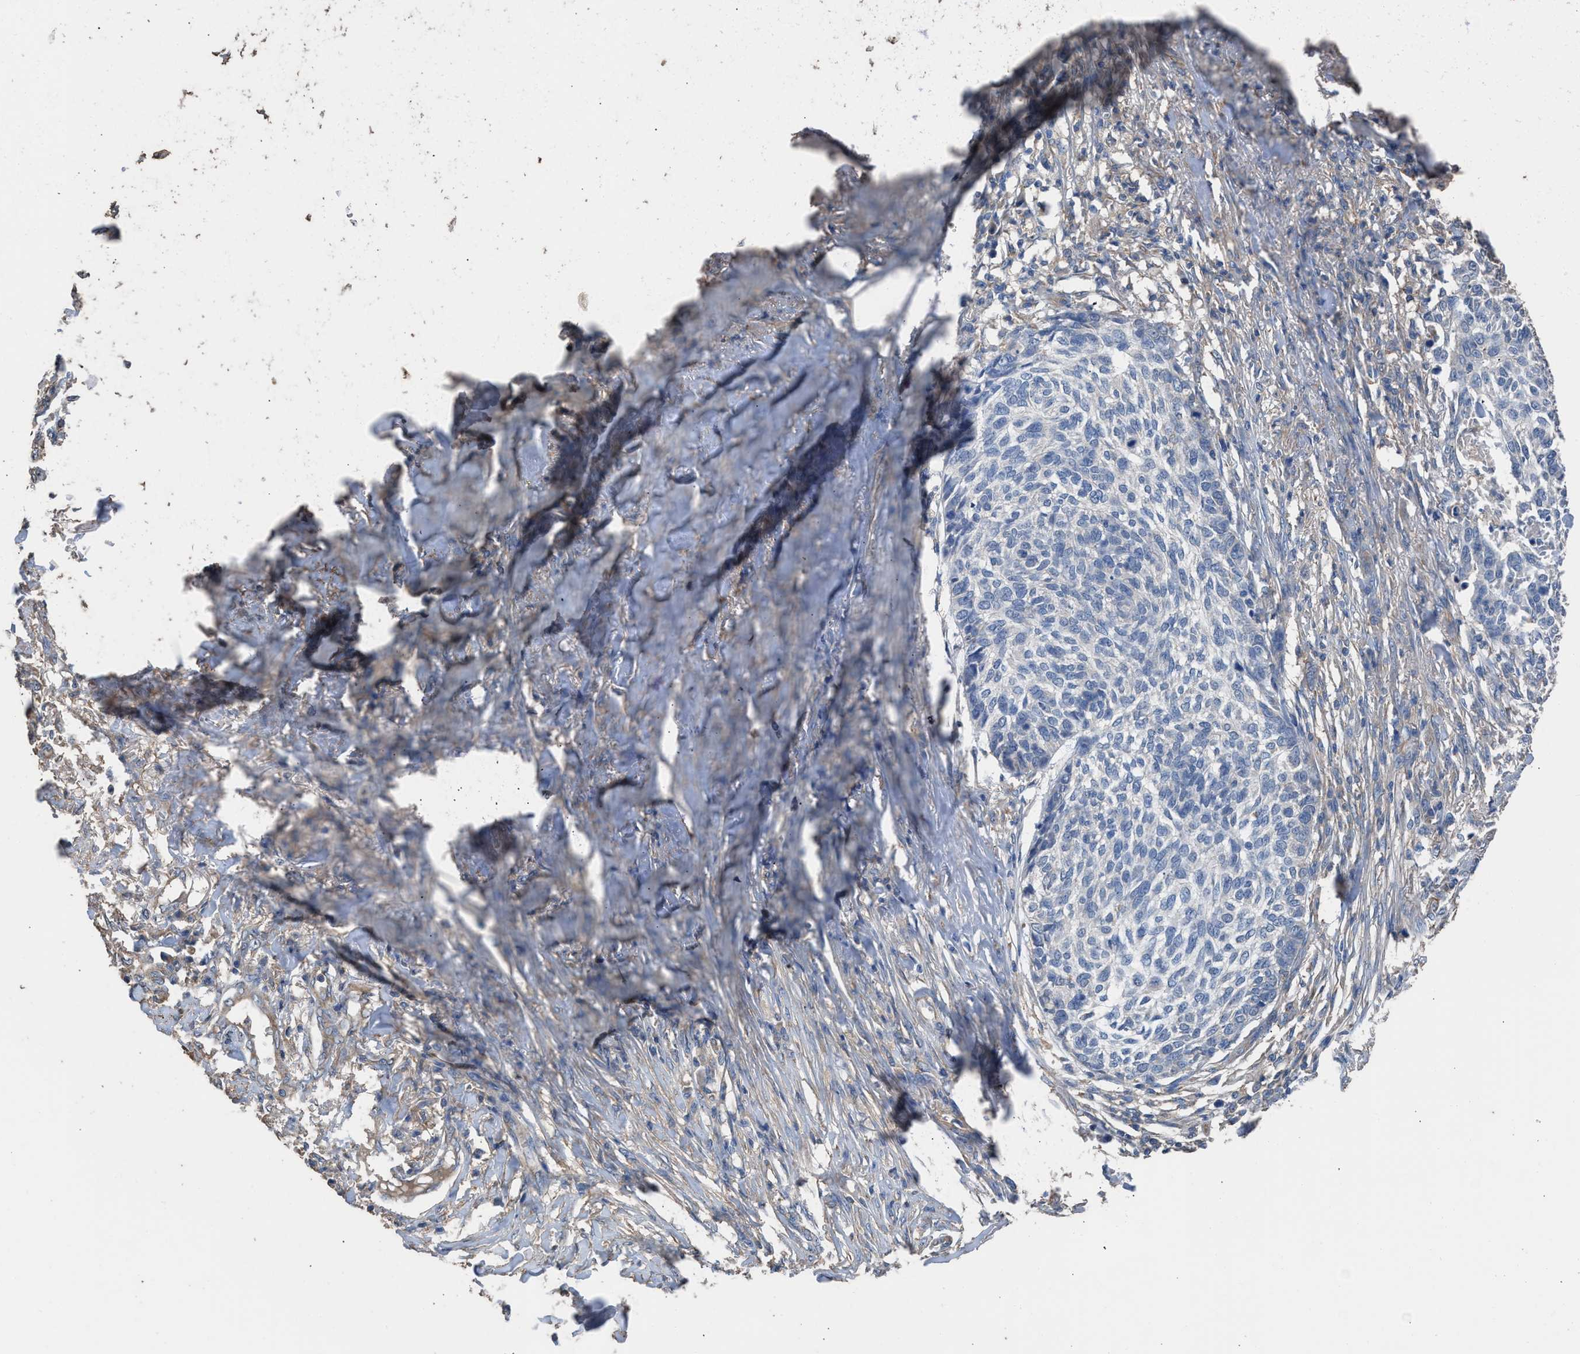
{"staining": {"intensity": "negative", "quantity": "none", "location": "none"}, "tissue": "skin cancer", "cell_type": "Tumor cells", "image_type": "cancer", "snomed": [{"axis": "morphology", "description": "Basal cell carcinoma"}, {"axis": "topography", "description": "Skin"}], "caption": "An immunohistochemistry (IHC) image of skin cancer is shown. There is no staining in tumor cells of skin cancer.", "gene": "ITSN1", "patient": {"sex": "male", "age": 85}}